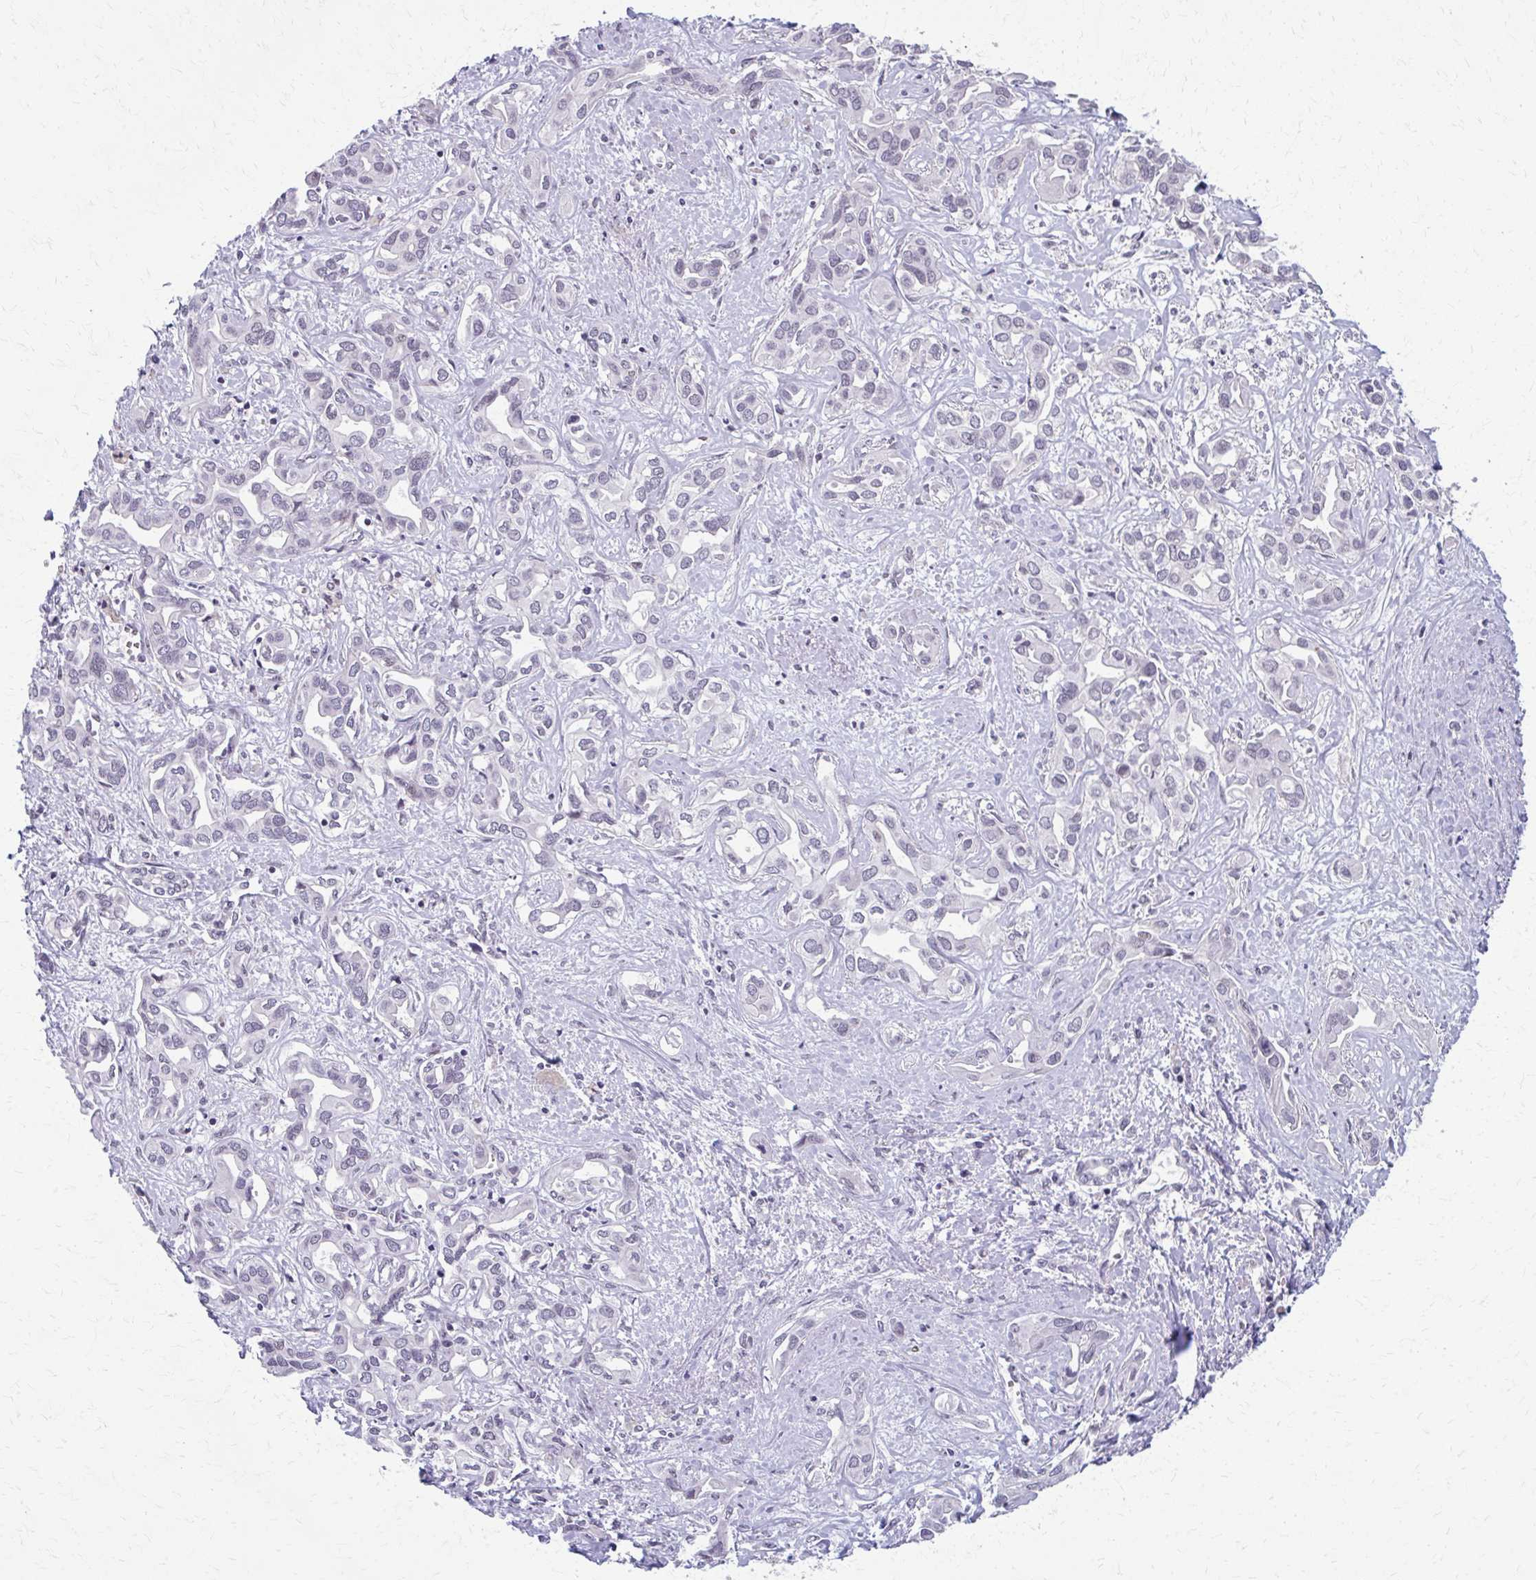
{"staining": {"intensity": "negative", "quantity": "none", "location": "none"}, "tissue": "liver cancer", "cell_type": "Tumor cells", "image_type": "cancer", "snomed": [{"axis": "morphology", "description": "Cholangiocarcinoma"}, {"axis": "topography", "description": "Liver"}], "caption": "This is an immunohistochemistry (IHC) photomicrograph of human liver cancer (cholangiocarcinoma). There is no staining in tumor cells.", "gene": "SETBP1", "patient": {"sex": "female", "age": 64}}